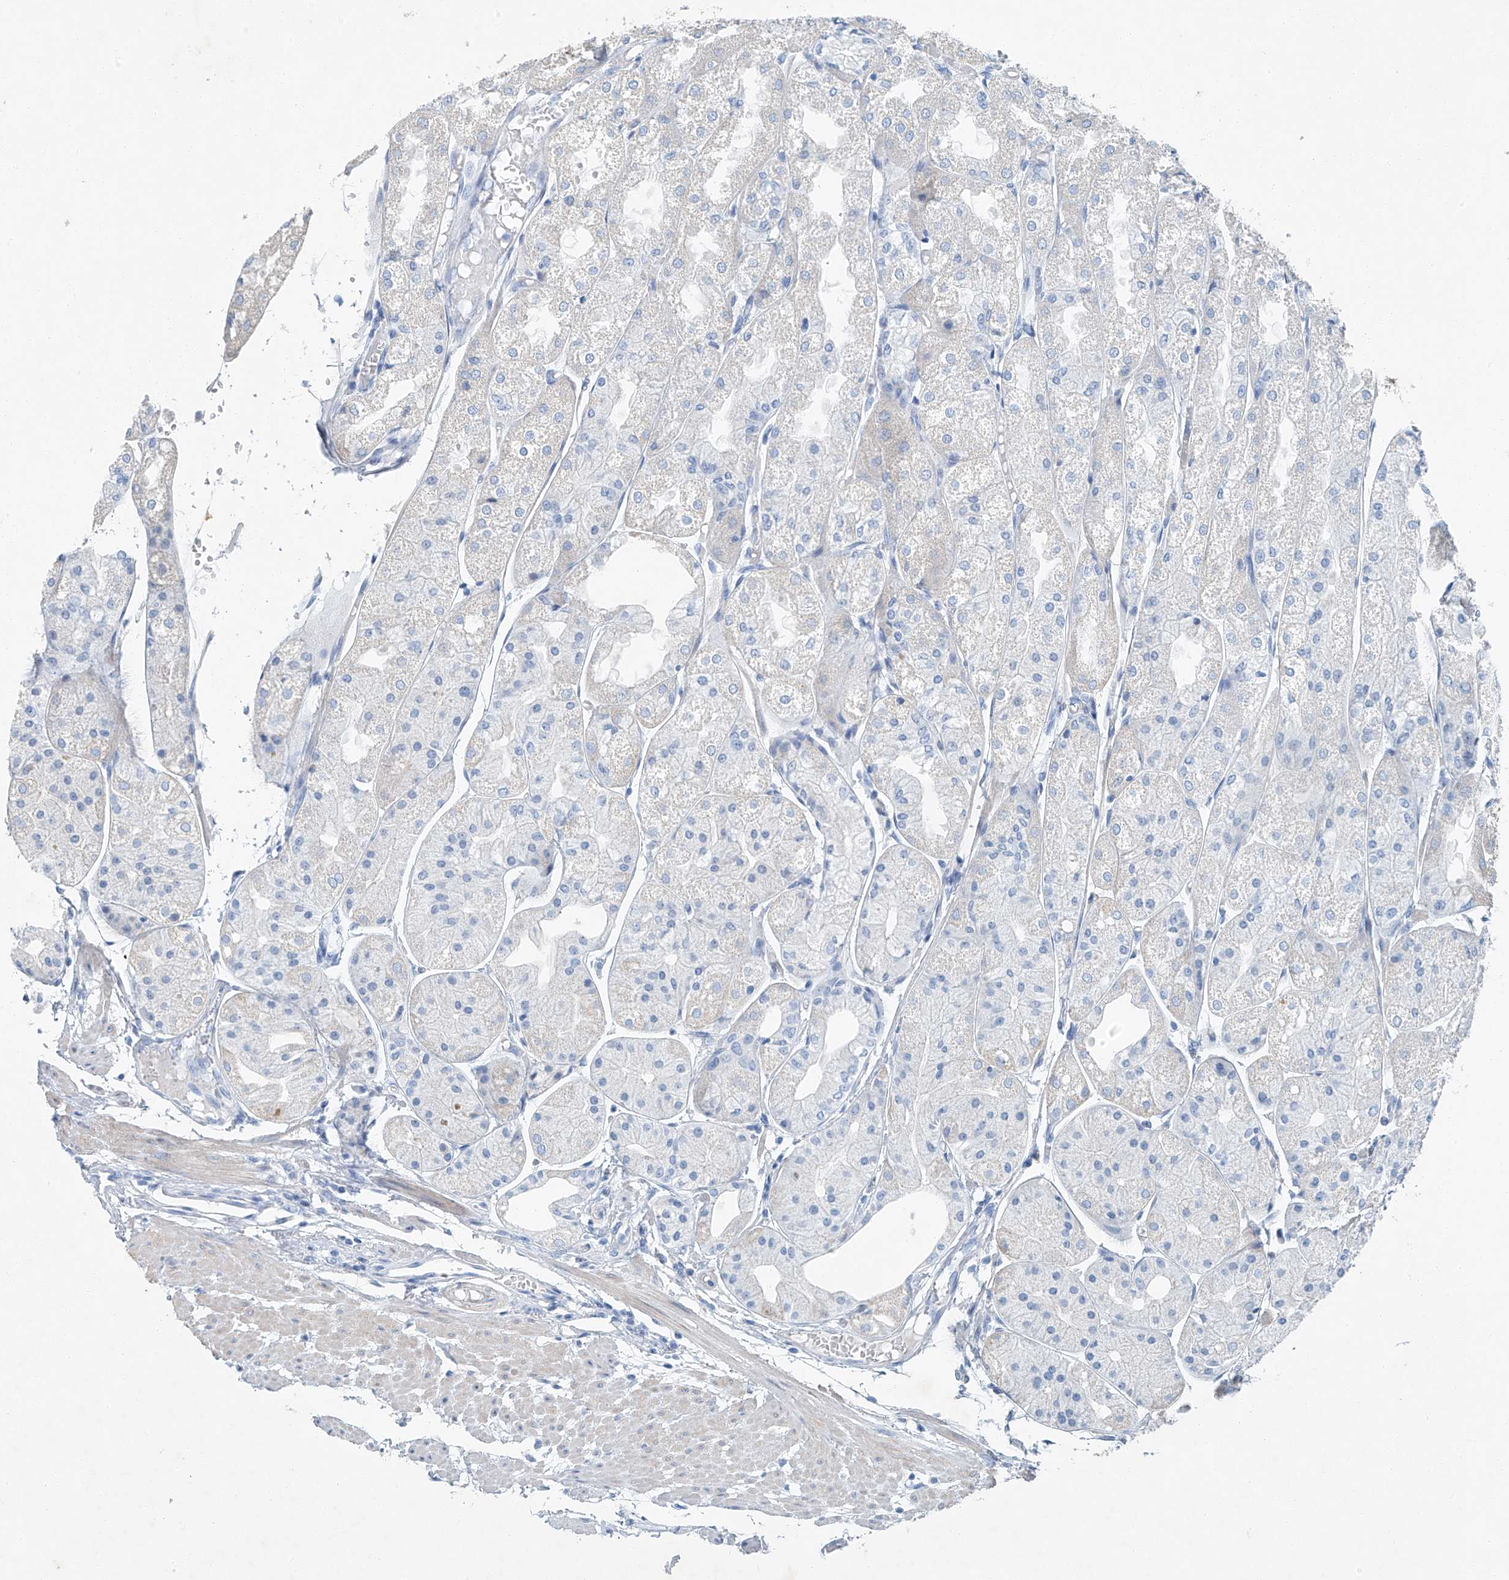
{"staining": {"intensity": "weak", "quantity": "<25%", "location": "cytoplasmic/membranous"}, "tissue": "stomach", "cell_type": "Glandular cells", "image_type": "normal", "snomed": [{"axis": "morphology", "description": "Normal tissue, NOS"}, {"axis": "topography", "description": "Stomach, upper"}], "caption": "This is an IHC photomicrograph of normal human stomach. There is no positivity in glandular cells.", "gene": "C1orf87", "patient": {"sex": "male", "age": 72}}